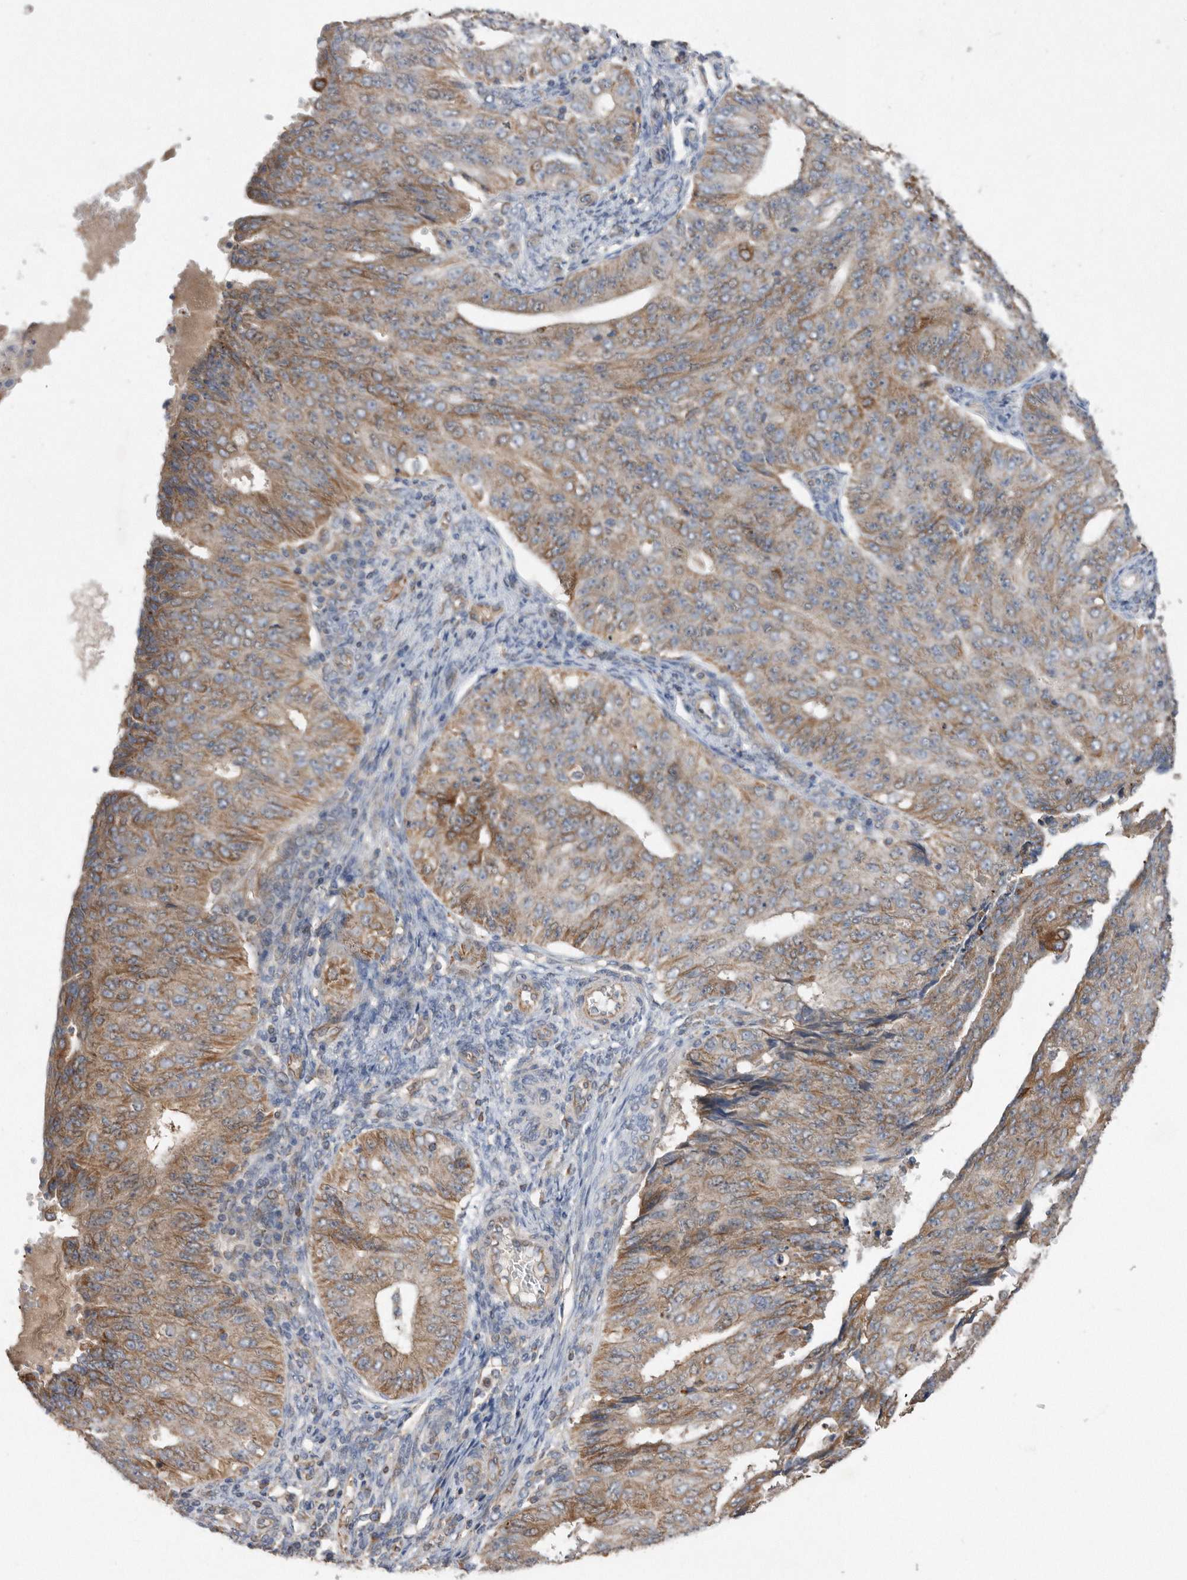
{"staining": {"intensity": "moderate", "quantity": "25%-75%", "location": "cytoplasmic/membranous"}, "tissue": "endometrial cancer", "cell_type": "Tumor cells", "image_type": "cancer", "snomed": [{"axis": "morphology", "description": "Adenocarcinoma, NOS"}, {"axis": "topography", "description": "Endometrium"}], "caption": "Endometrial cancer (adenocarcinoma) stained with immunohistochemistry (IHC) reveals moderate cytoplasmic/membranous positivity in approximately 25%-75% of tumor cells.", "gene": "PON2", "patient": {"sex": "female", "age": 32}}